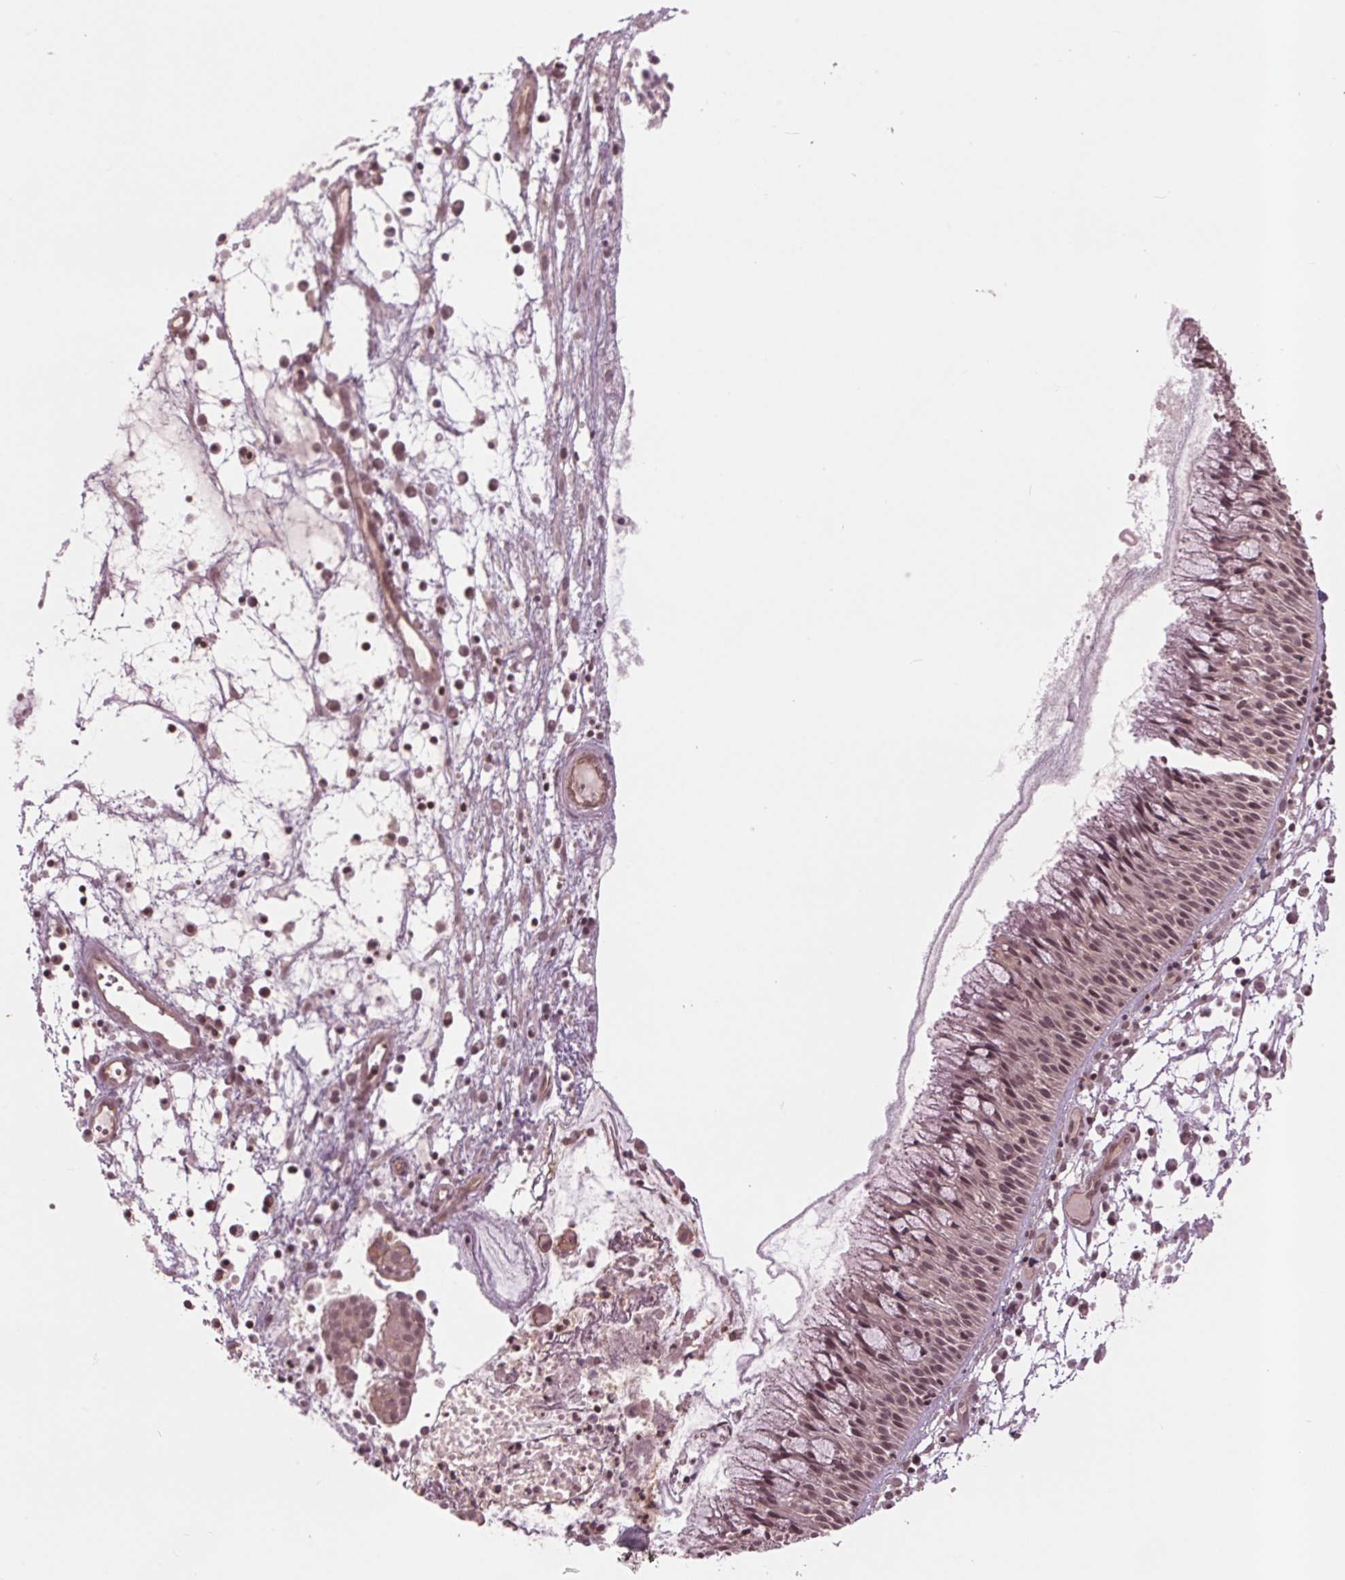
{"staining": {"intensity": "moderate", "quantity": ">75%", "location": "cytoplasmic/membranous,nuclear"}, "tissue": "nasopharynx", "cell_type": "Respiratory epithelial cells", "image_type": "normal", "snomed": [{"axis": "morphology", "description": "Normal tissue, NOS"}, {"axis": "topography", "description": "Nasopharynx"}], "caption": "This micrograph exhibits IHC staining of unremarkable nasopharynx, with medium moderate cytoplasmic/membranous,nuclear staining in about >75% of respiratory epithelial cells.", "gene": "BTBD1", "patient": {"sex": "male", "age": 31}}